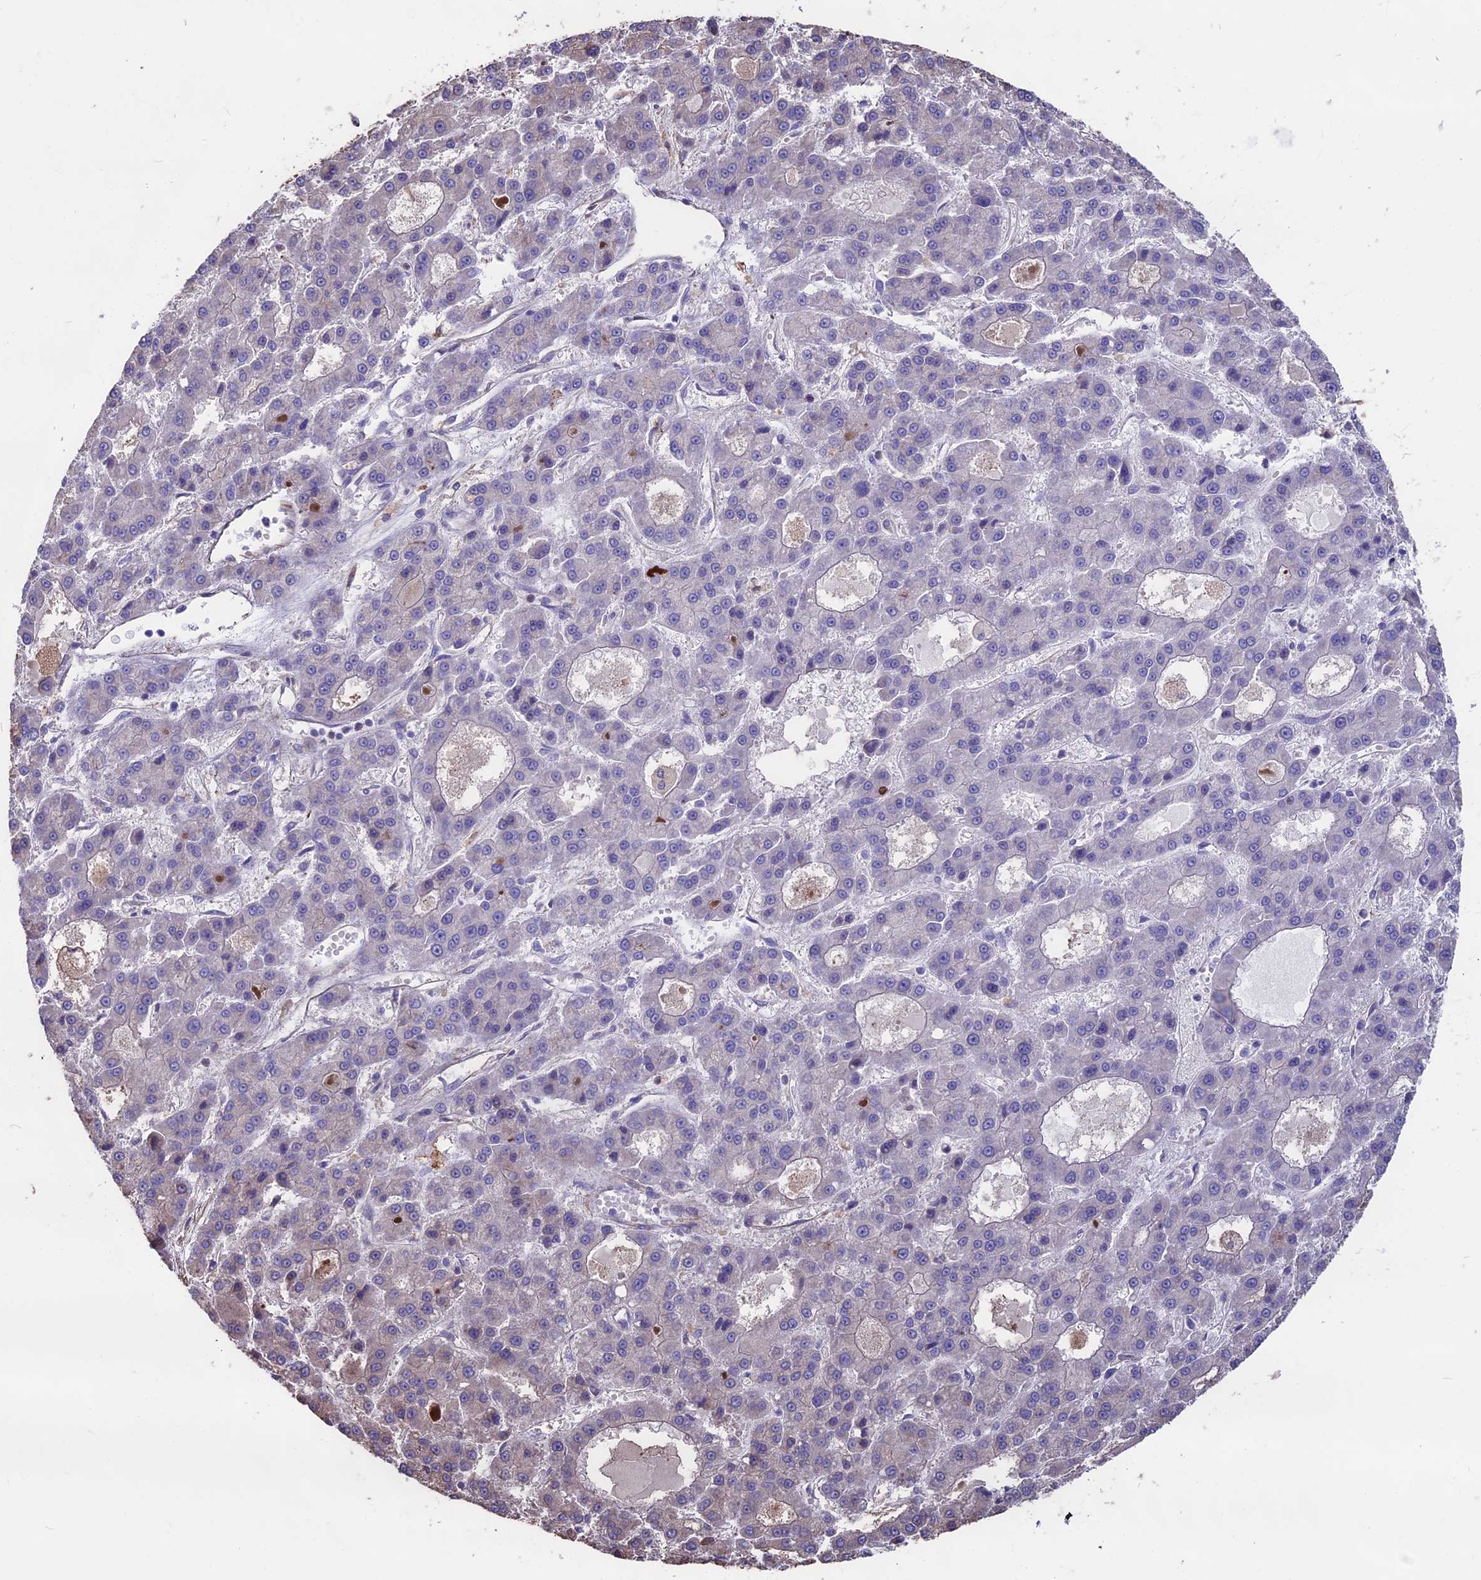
{"staining": {"intensity": "negative", "quantity": "none", "location": "none"}, "tissue": "liver cancer", "cell_type": "Tumor cells", "image_type": "cancer", "snomed": [{"axis": "morphology", "description": "Carcinoma, Hepatocellular, NOS"}, {"axis": "topography", "description": "Liver"}], "caption": "DAB (3,3'-diaminobenzidine) immunohistochemical staining of human liver cancer demonstrates no significant positivity in tumor cells. The staining is performed using DAB brown chromogen with nuclei counter-stained in using hematoxylin.", "gene": "SEH1L", "patient": {"sex": "male", "age": 70}}